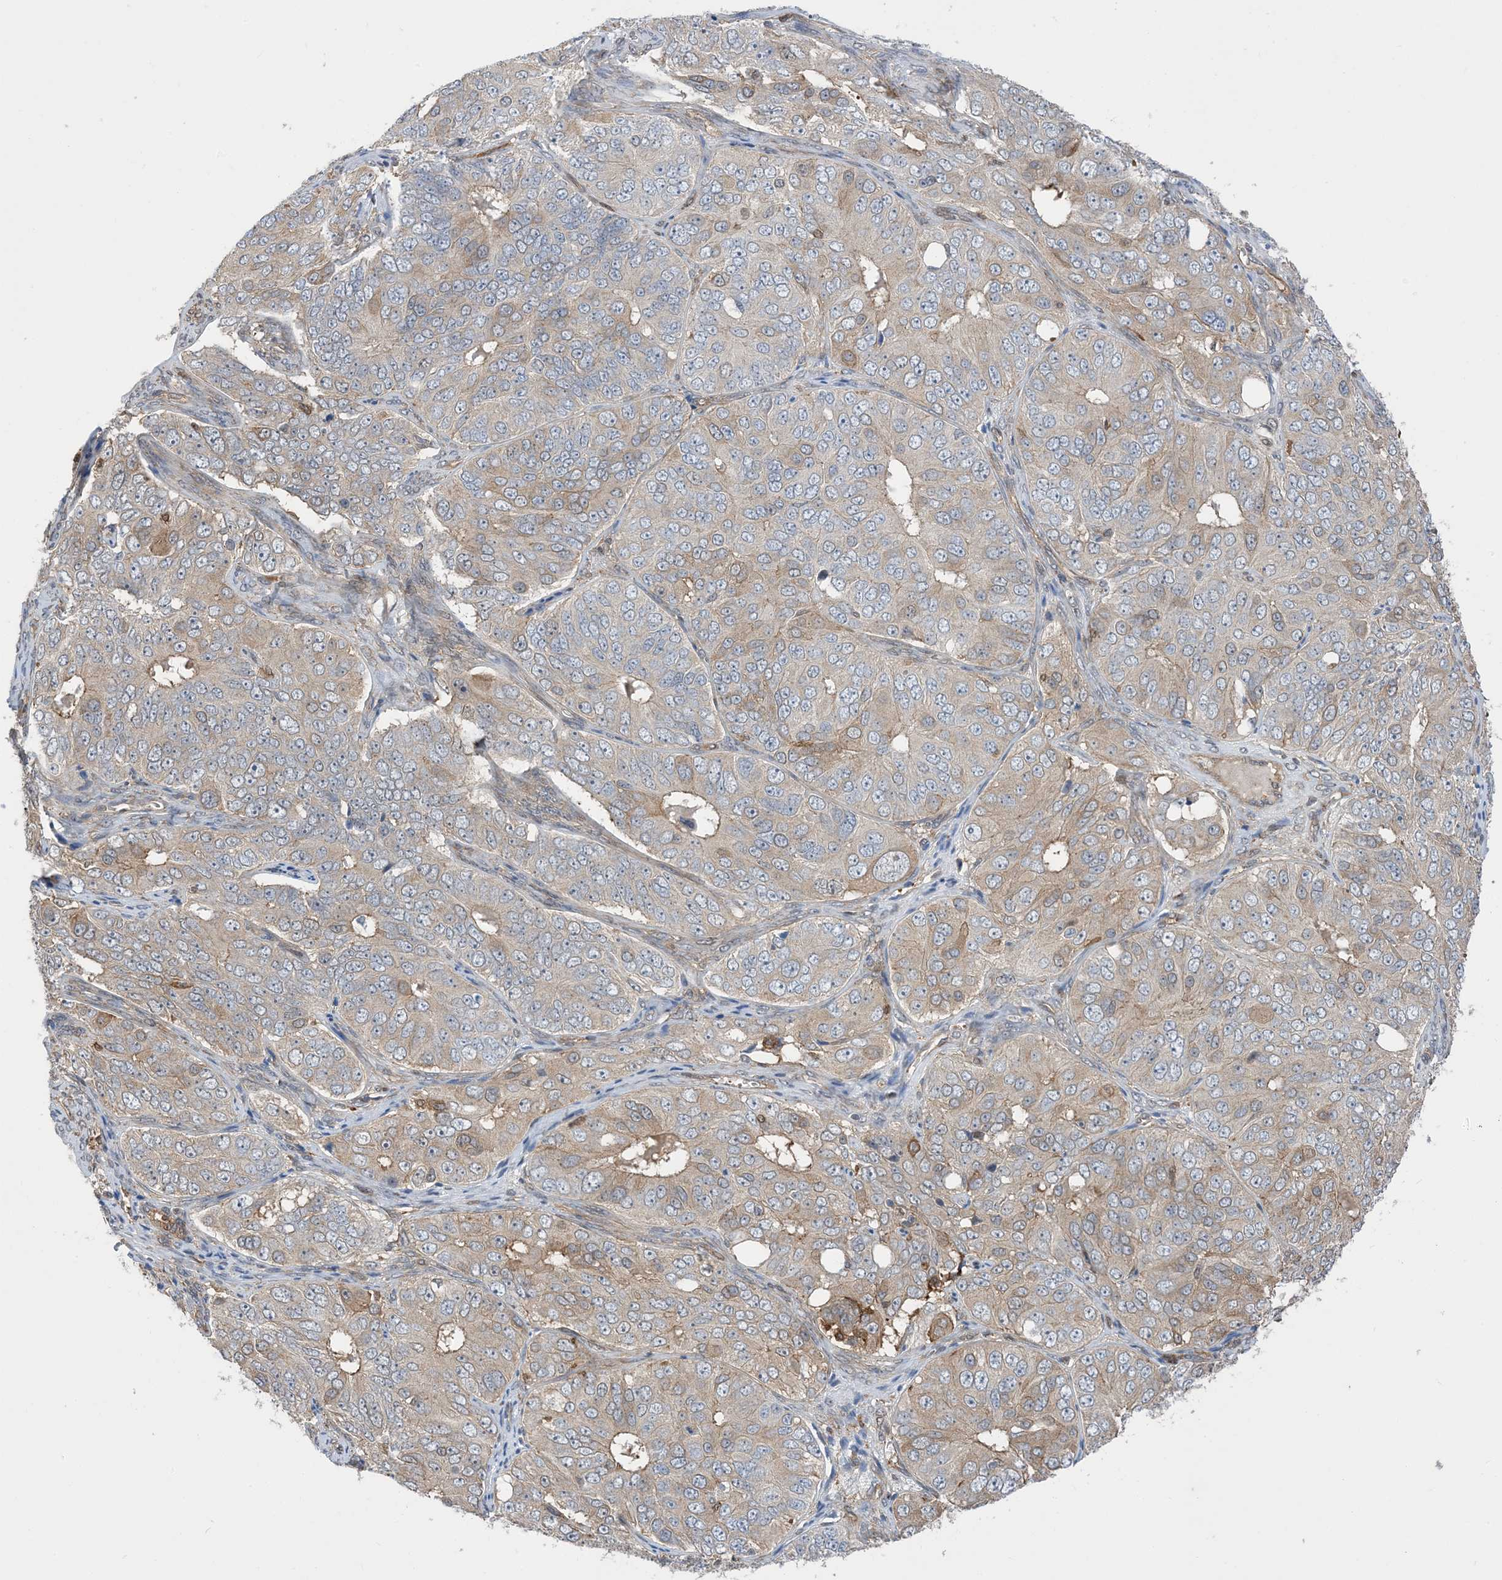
{"staining": {"intensity": "weak", "quantity": "25%-75%", "location": "cytoplasmic/membranous"}, "tissue": "ovarian cancer", "cell_type": "Tumor cells", "image_type": "cancer", "snomed": [{"axis": "morphology", "description": "Carcinoma, endometroid"}, {"axis": "topography", "description": "Ovary"}], "caption": "This micrograph displays immunohistochemistry (IHC) staining of human ovarian endometroid carcinoma, with low weak cytoplasmic/membranous staining in about 25%-75% of tumor cells.", "gene": "HS1BP3", "patient": {"sex": "female", "age": 51}}